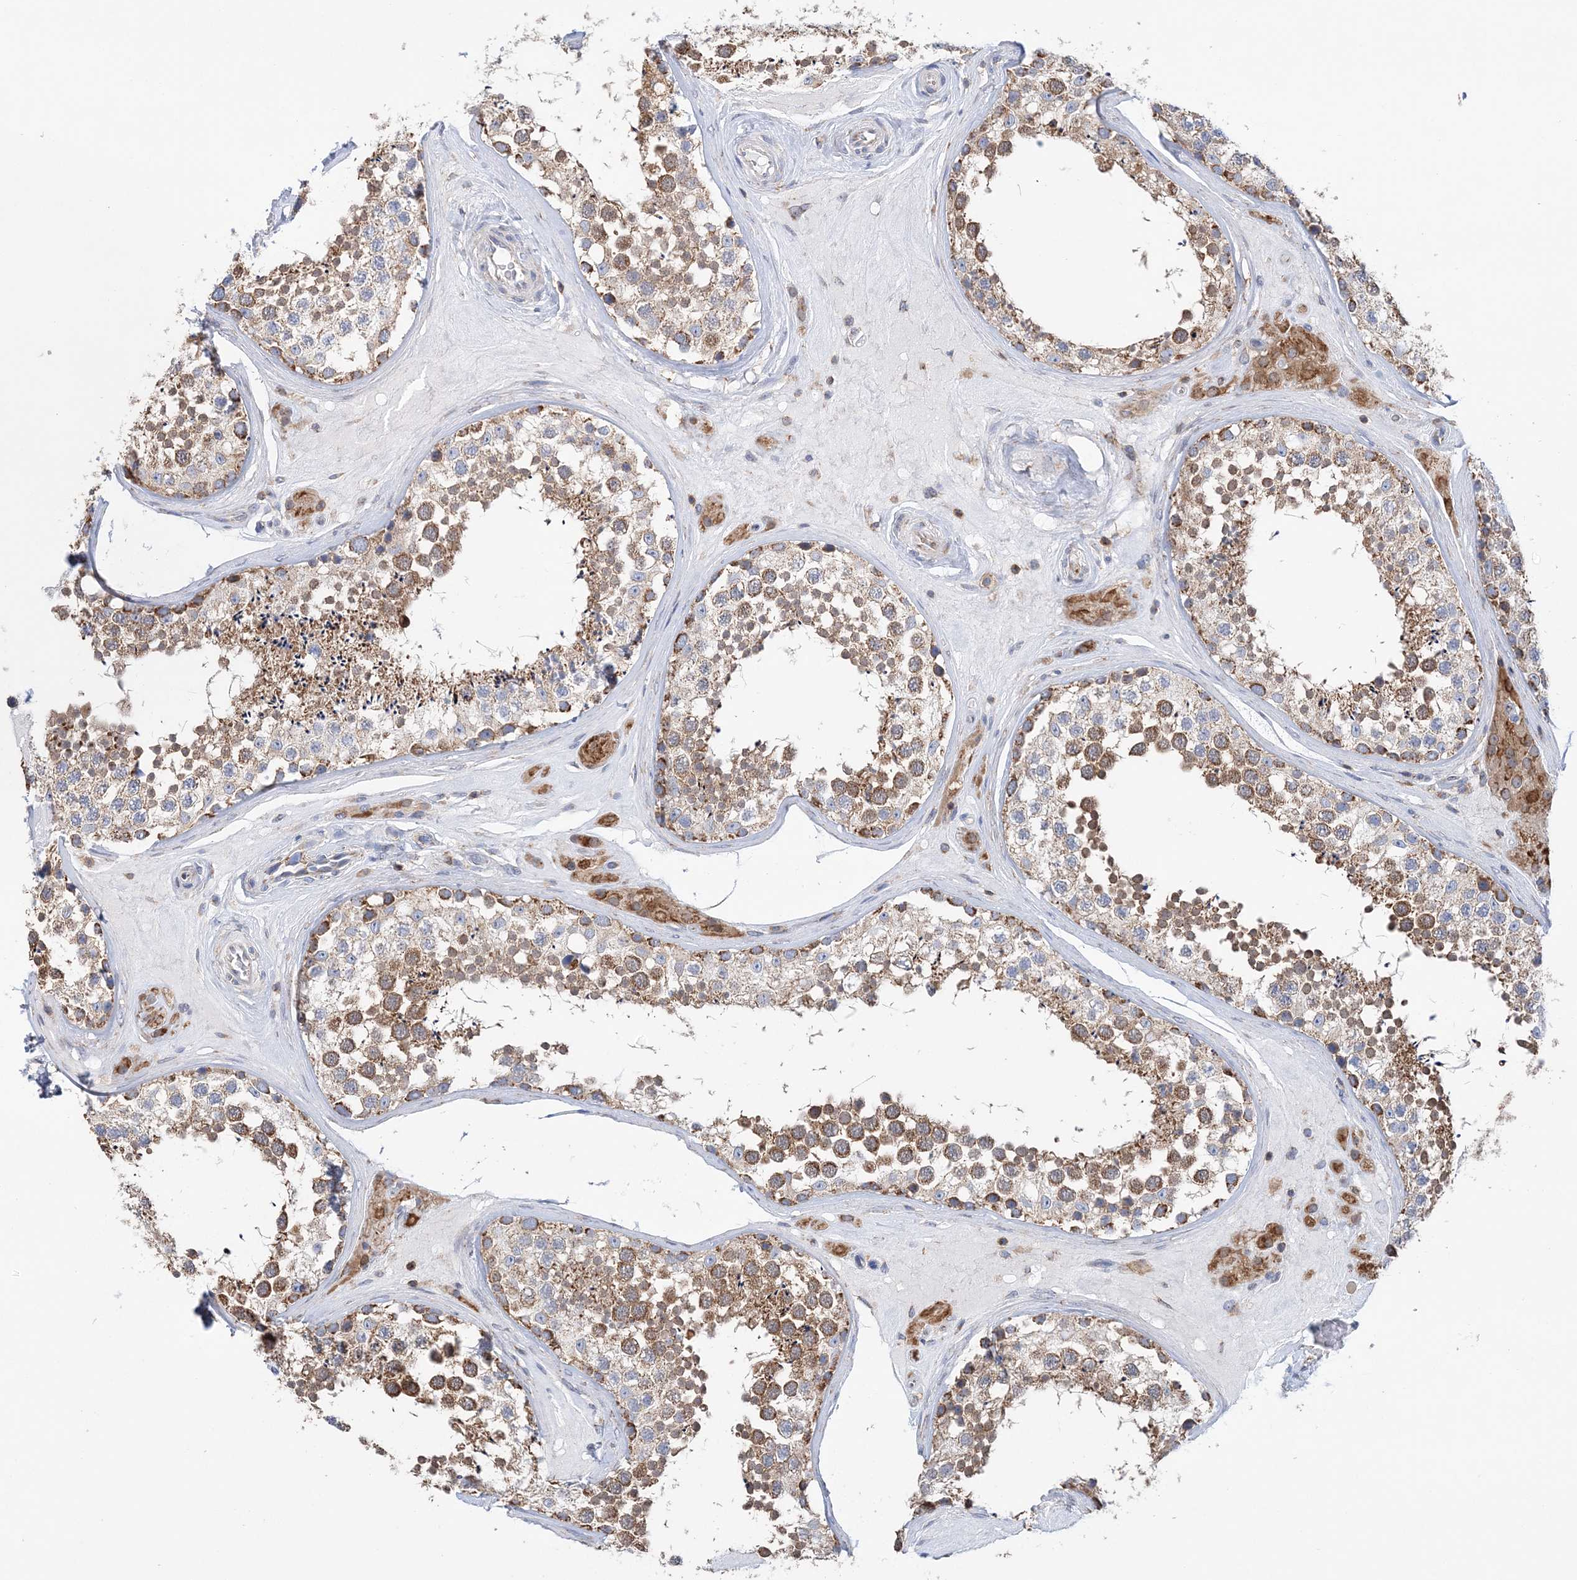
{"staining": {"intensity": "moderate", "quantity": ">75%", "location": "cytoplasmic/membranous"}, "tissue": "testis", "cell_type": "Cells in seminiferous ducts", "image_type": "normal", "snomed": [{"axis": "morphology", "description": "Normal tissue, NOS"}, {"axis": "topography", "description": "Testis"}], "caption": "Testis stained with DAB IHC shows medium levels of moderate cytoplasmic/membranous staining in about >75% of cells in seminiferous ducts.", "gene": "TTC32", "patient": {"sex": "male", "age": 46}}